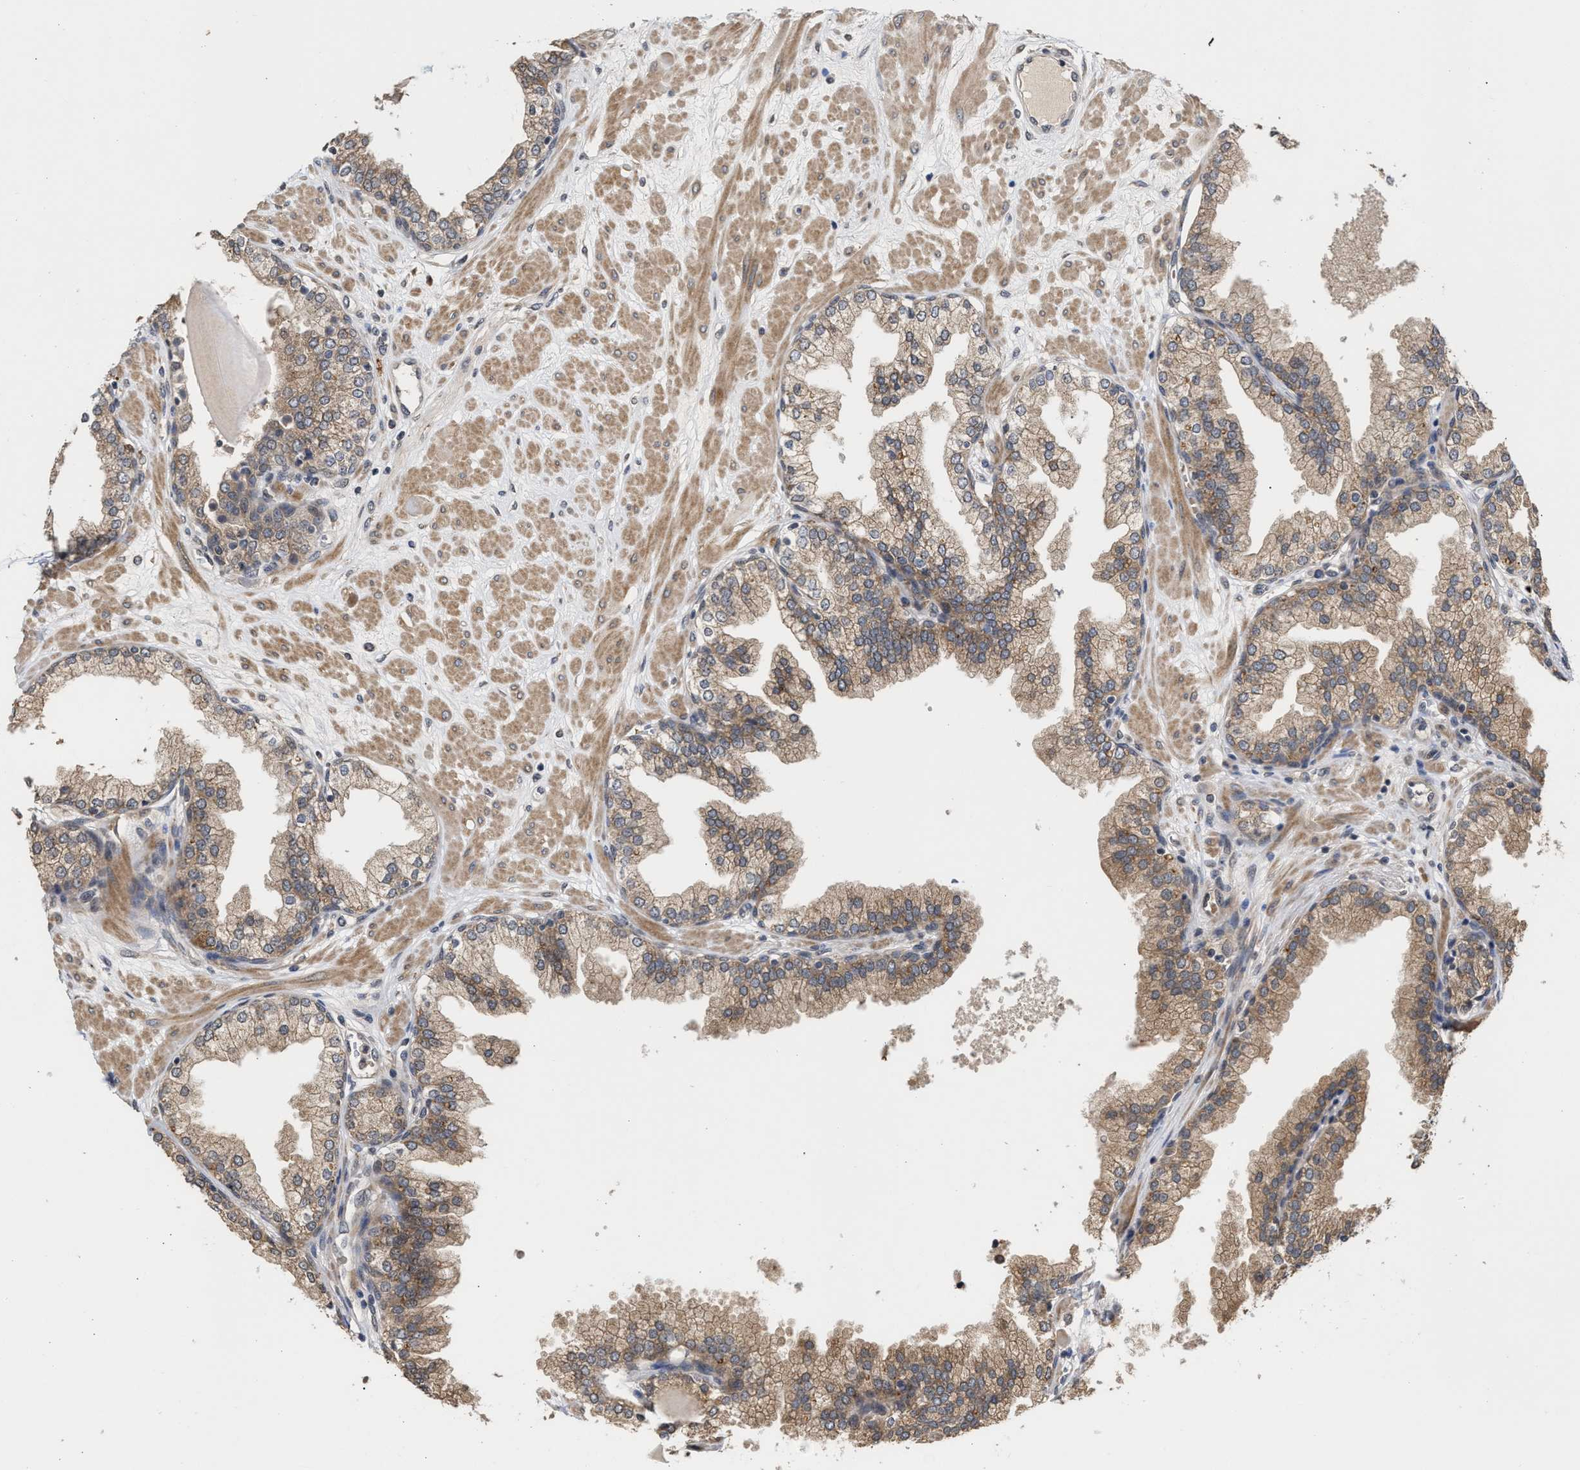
{"staining": {"intensity": "moderate", "quantity": ">75%", "location": "cytoplasmic/membranous"}, "tissue": "prostate", "cell_type": "Glandular cells", "image_type": "normal", "snomed": [{"axis": "morphology", "description": "Normal tissue, NOS"}, {"axis": "topography", "description": "Prostate"}], "caption": "Immunohistochemical staining of normal prostate displays >75% levels of moderate cytoplasmic/membranous protein expression in about >75% of glandular cells.", "gene": "SAR1A", "patient": {"sex": "male", "age": 51}}